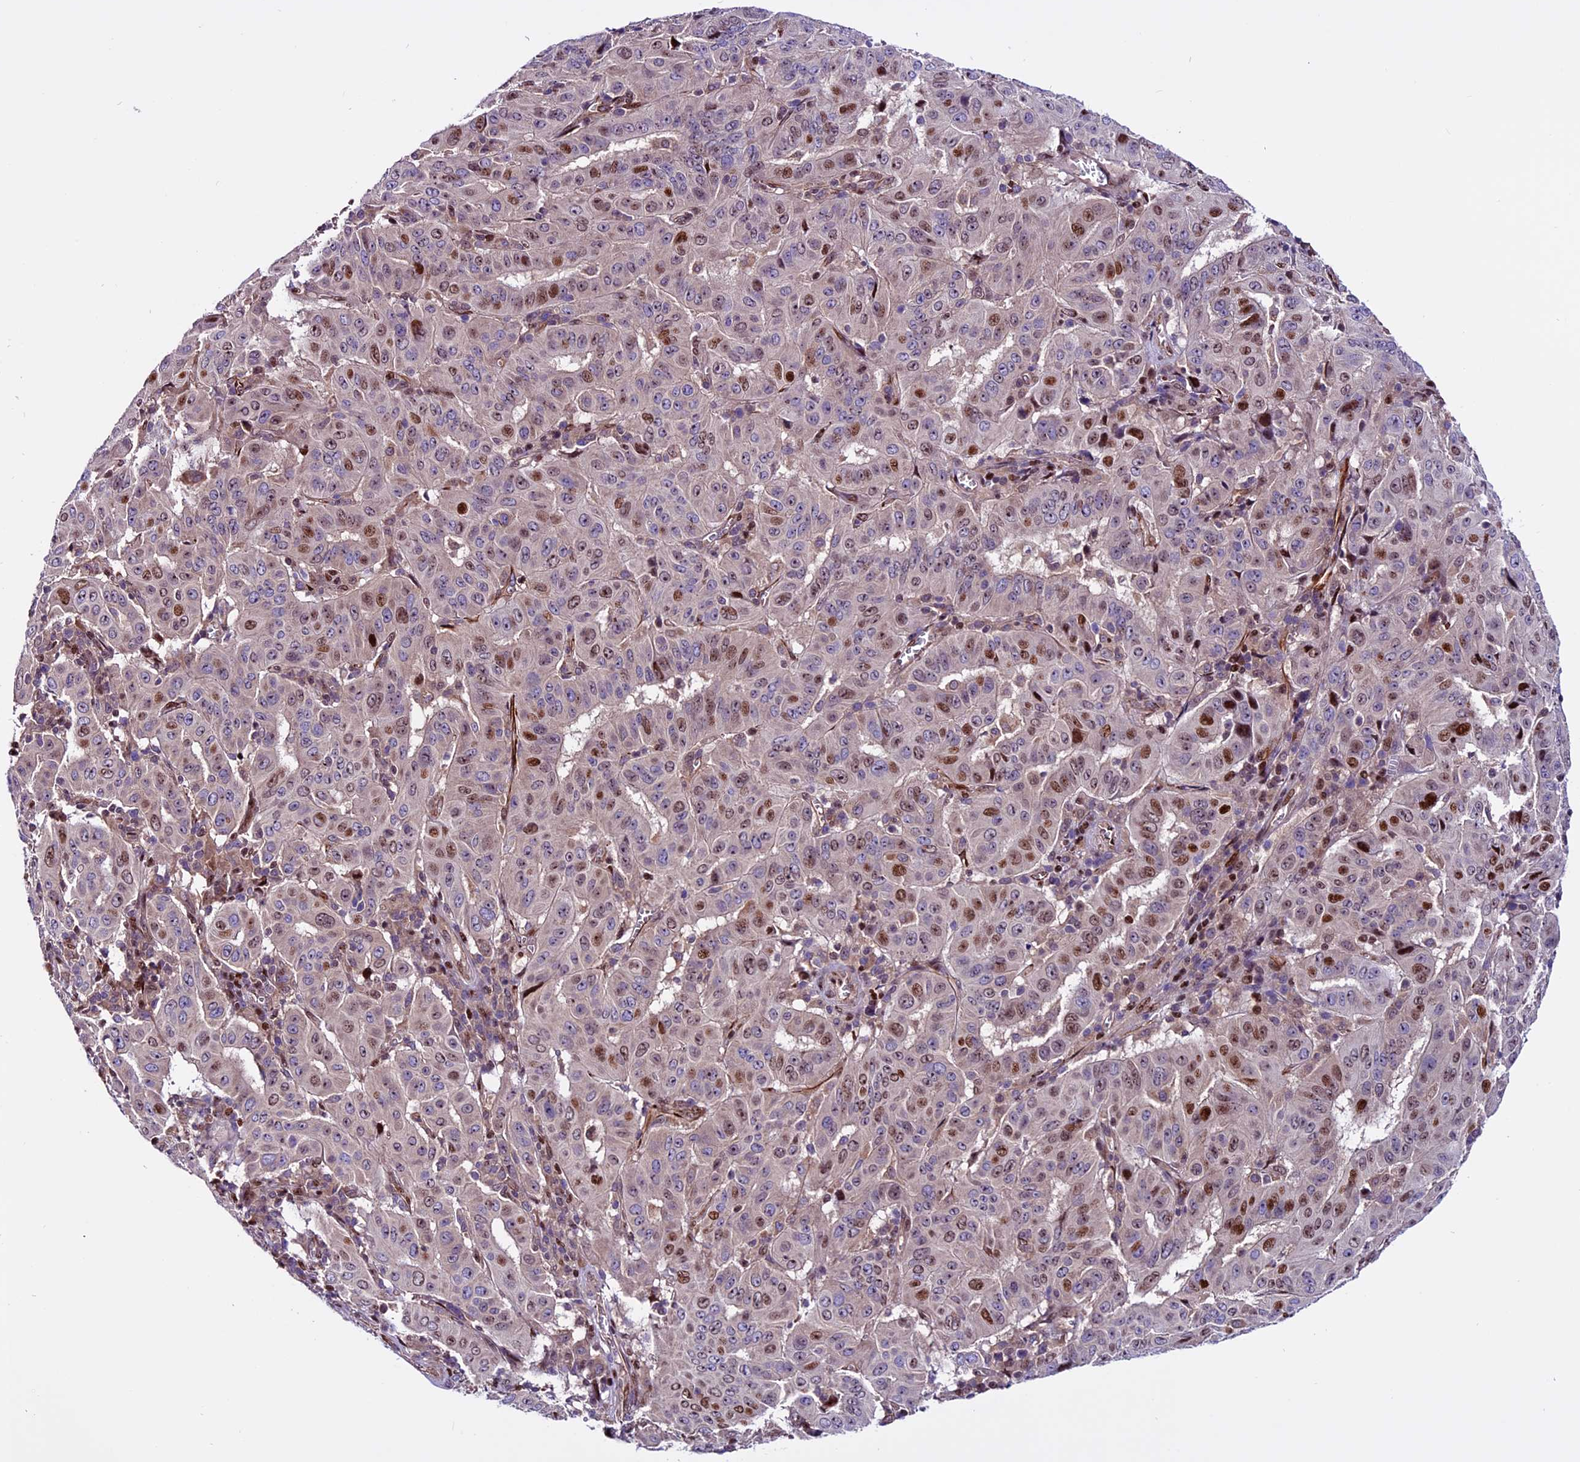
{"staining": {"intensity": "moderate", "quantity": "25%-75%", "location": "nuclear"}, "tissue": "pancreatic cancer", "cell_type": "Tumor cells", "image_type": "cancer", "snomed": [{"axis": "morphology", "description": "Adenocarcinoma, NOS"}, {"axis": "topography", "description": "Pancreas"}], "caption": "Protein expression analysis of pancreatic cancer (adenocarcinoma) exhibits moderate nuclear staining in approximately 25%-75% of tumor cells.", "gene": "RINL", "patient": {"sex": "male", "age": 63}}